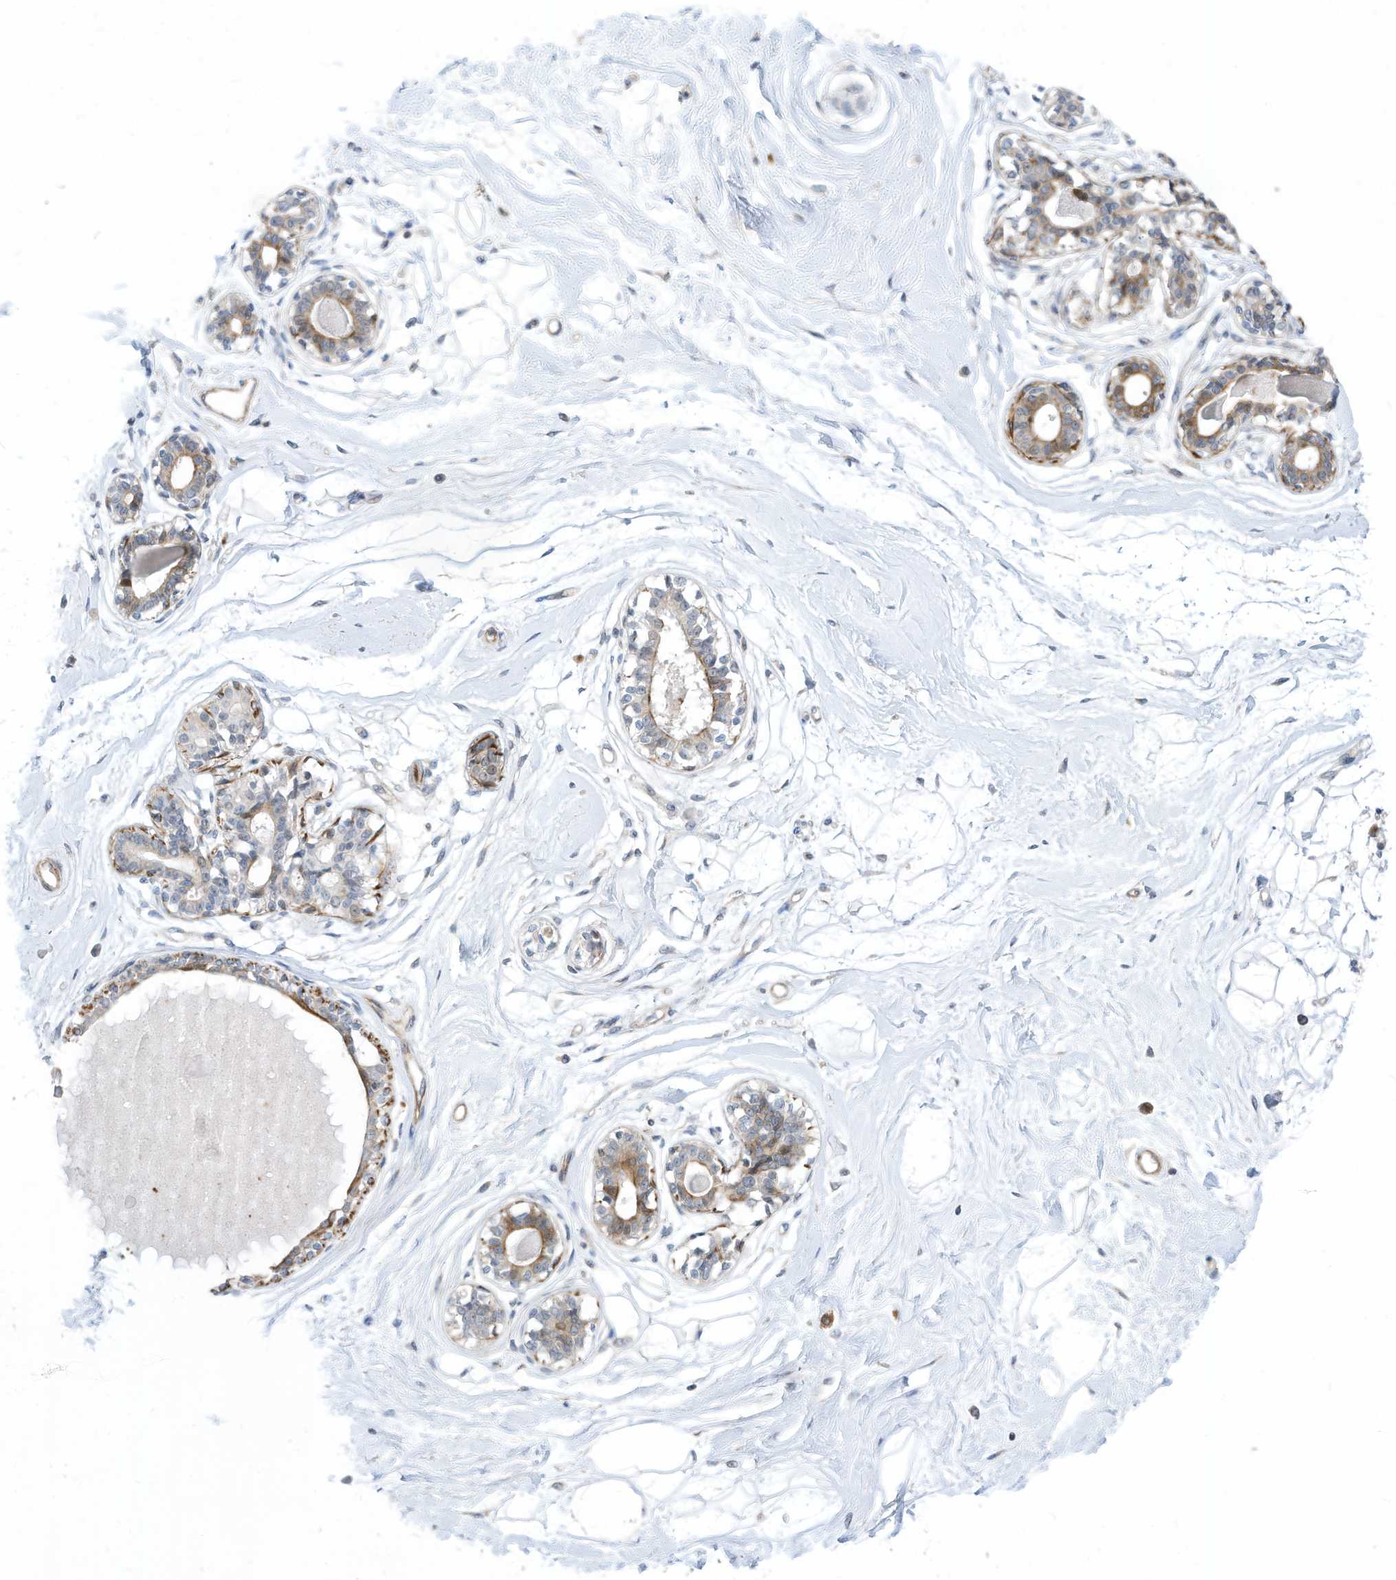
{"staining": {"intensity": "negative", "quantity": "none", "location": "none"}, "tissue": "breast", "cell_type": "Adipocytes", "image_type": "normal", "snomed": [{"axis": "morphology", "description": "Normal tissue, NOS"}, {"axis": "topography", "description": "Breast"}], "caption": "Human breast stained for a protein using immunohistochemistry shows no expression in adipocytes.", "gene": "GPATCH3", "patient": {"sex": "female", "age": 45}}